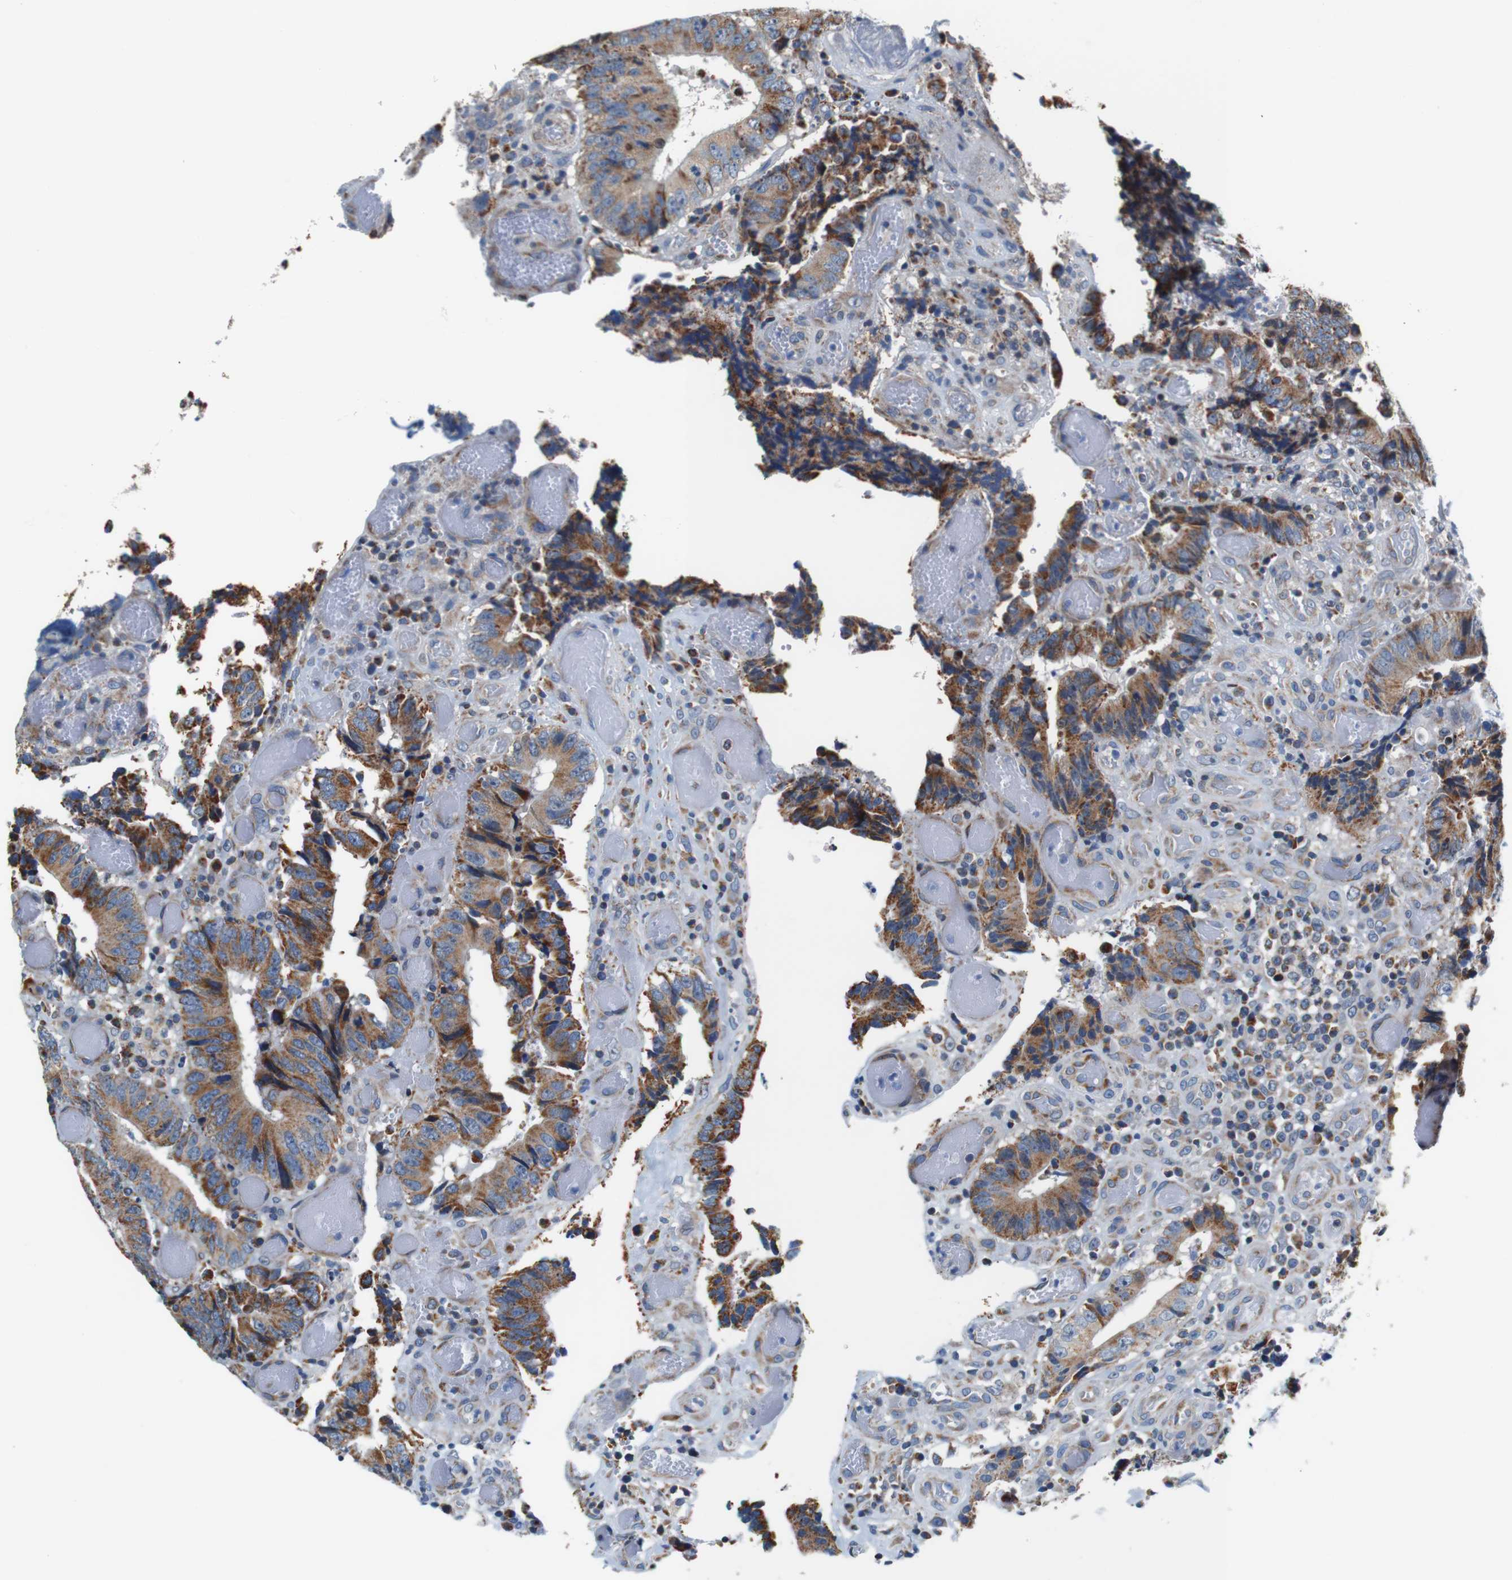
{"staining": {"intensity": "moderate", "quantity": ">75%", "location": "cytoplasmic/membranous"}, "tissue": "colorectal cancer", "cell_type": "Tumor cells", "image_type": "cancer", "snomed": [{"axis": "morphology", "description": "Adenocarcinoma, NOS"}, {"axis": "topography", "description": "Rectum"}], "caption": "DAB immunohistochemical staining of human adenocarcinoma (colorectal) reveals moderate cytoplasmic/membranous protein expression in about >75% of tumor cells.", "gene": "LRP4", "patient": {"sex": "male", "age": 72}}